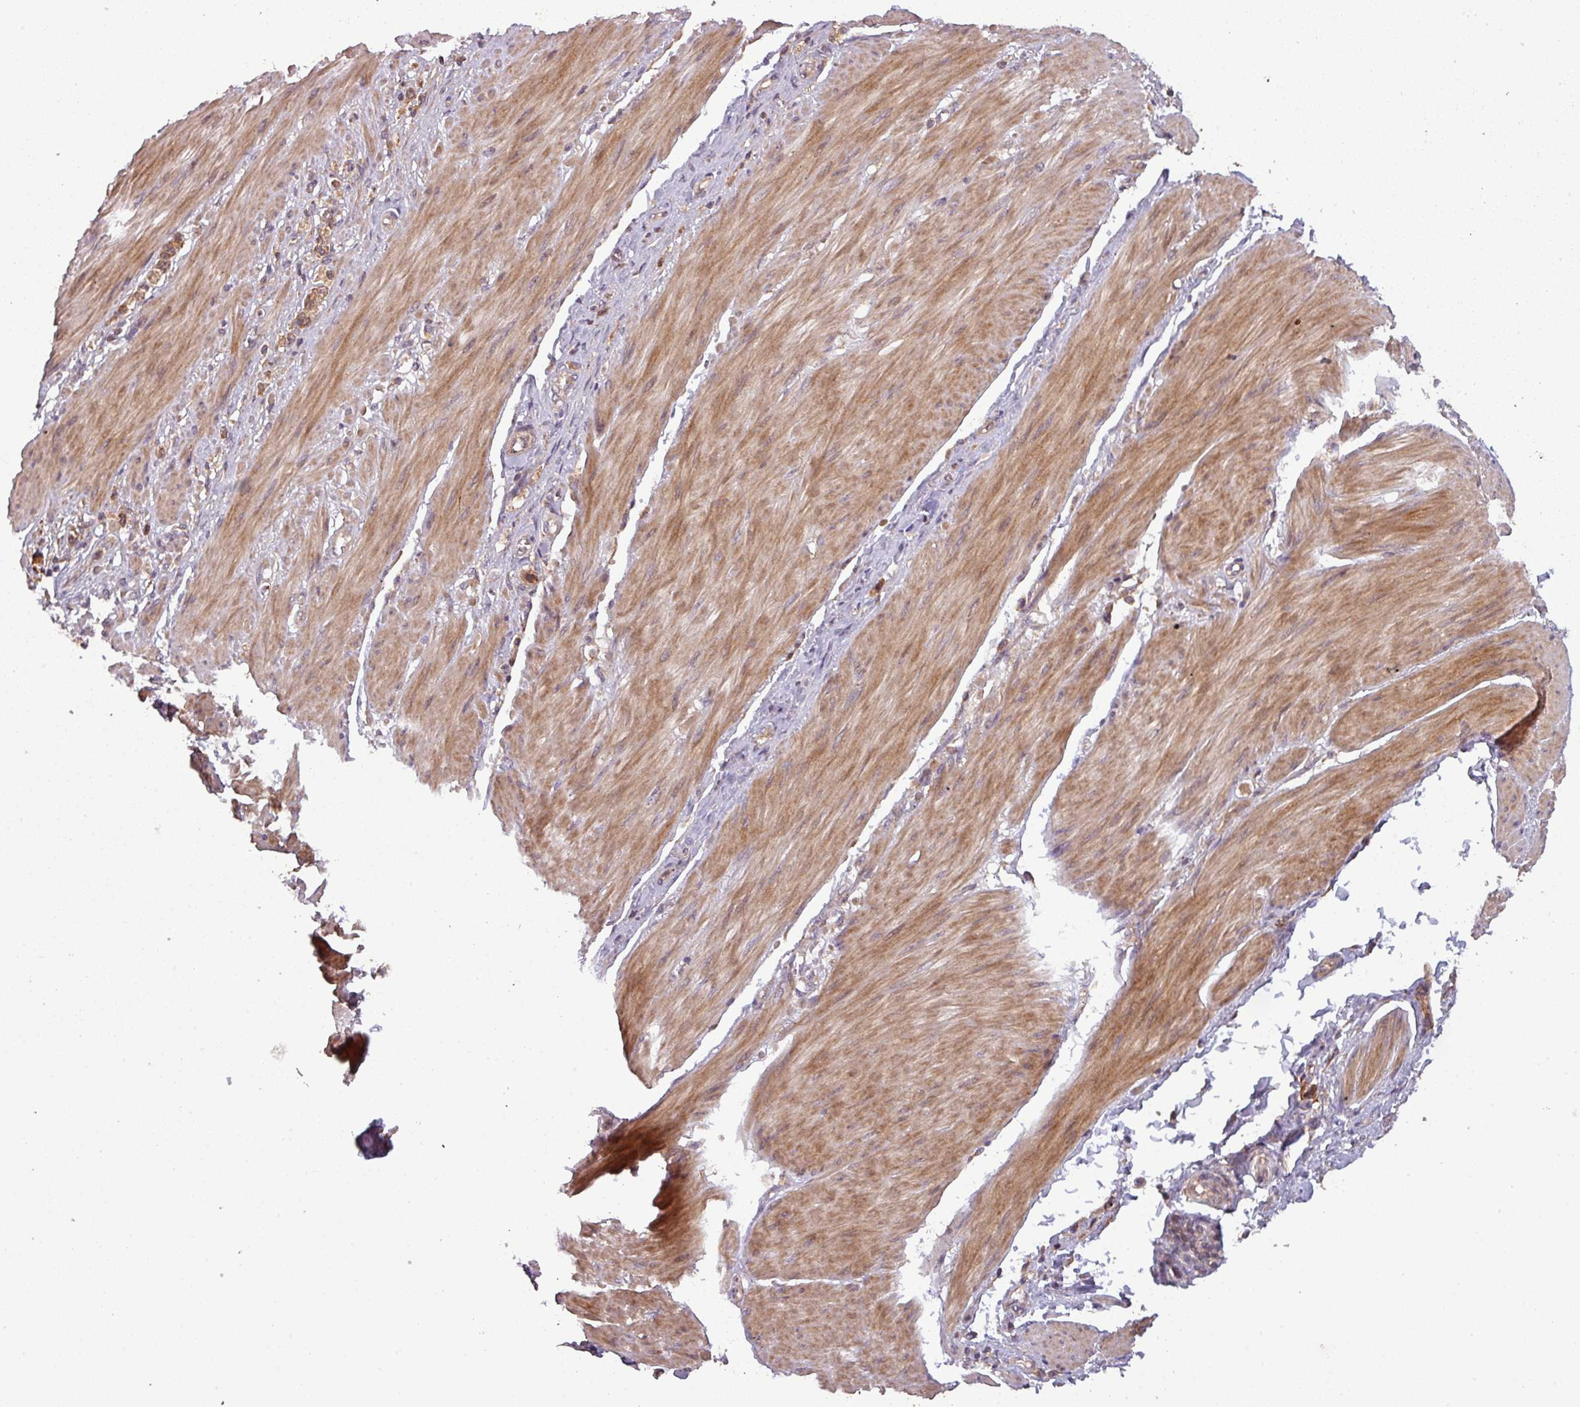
{"staining": {"intensity": "strong", "quantity": ">75%", "location": "cytoplasmic/membranous"}, "tissue": "stomach cancer", "cell_type": "Tumor cells", "image_type": "cancer", "snomed": [{"axis": "morphology", "description": "Adenocarcinoma, NOS"}, {"axis": "topography", "description": "Stomach"}], "caption": "Strong cytoplasmic/membranous expression is appreciated in approximately >75% of tumor cells in stomach adenocarcinoma.", "gene": "GSKIP", "patient": {"sex": "female", "age": 65}}